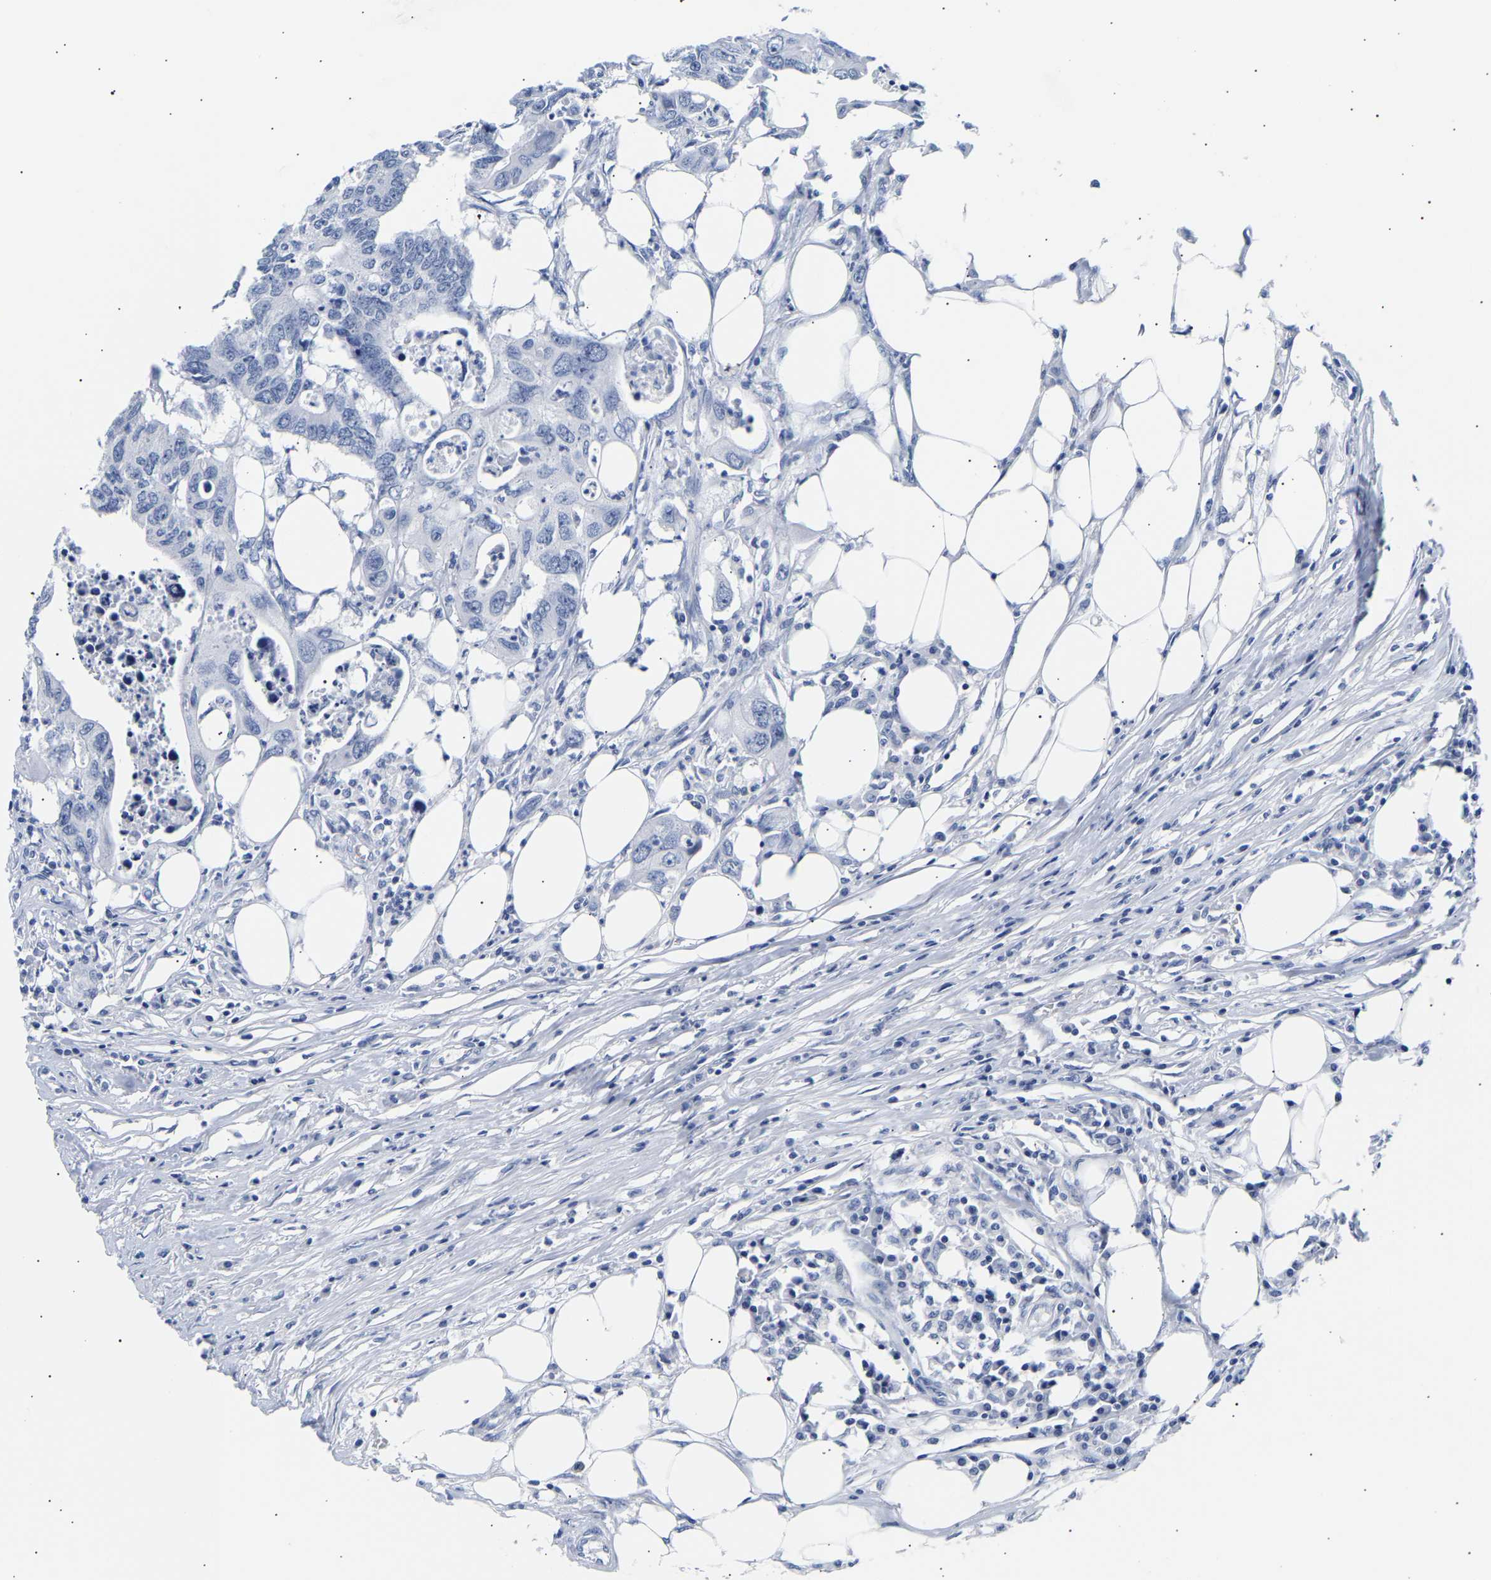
{"staining": {"intensity": "negative", "quantity": "none", "location": "none"}, "tissue": "colorectal cancer", "cell_type": "Tumor cells", "image_type": "cancer", "snomed": [{"axis": "morphology", "description": "Adenocarcinoma, NOS"}, {"axis": "topography", "description": "Colon"}], "caption": "An IHC photomicrograph of colorectal cancer (adenocarcinoma) is shown. There is no staining in tumor cells of colorectal cancer (adenocarcinoma).", "gene": "SPINK2", "patient": {"sex": "male", "age": 71}}